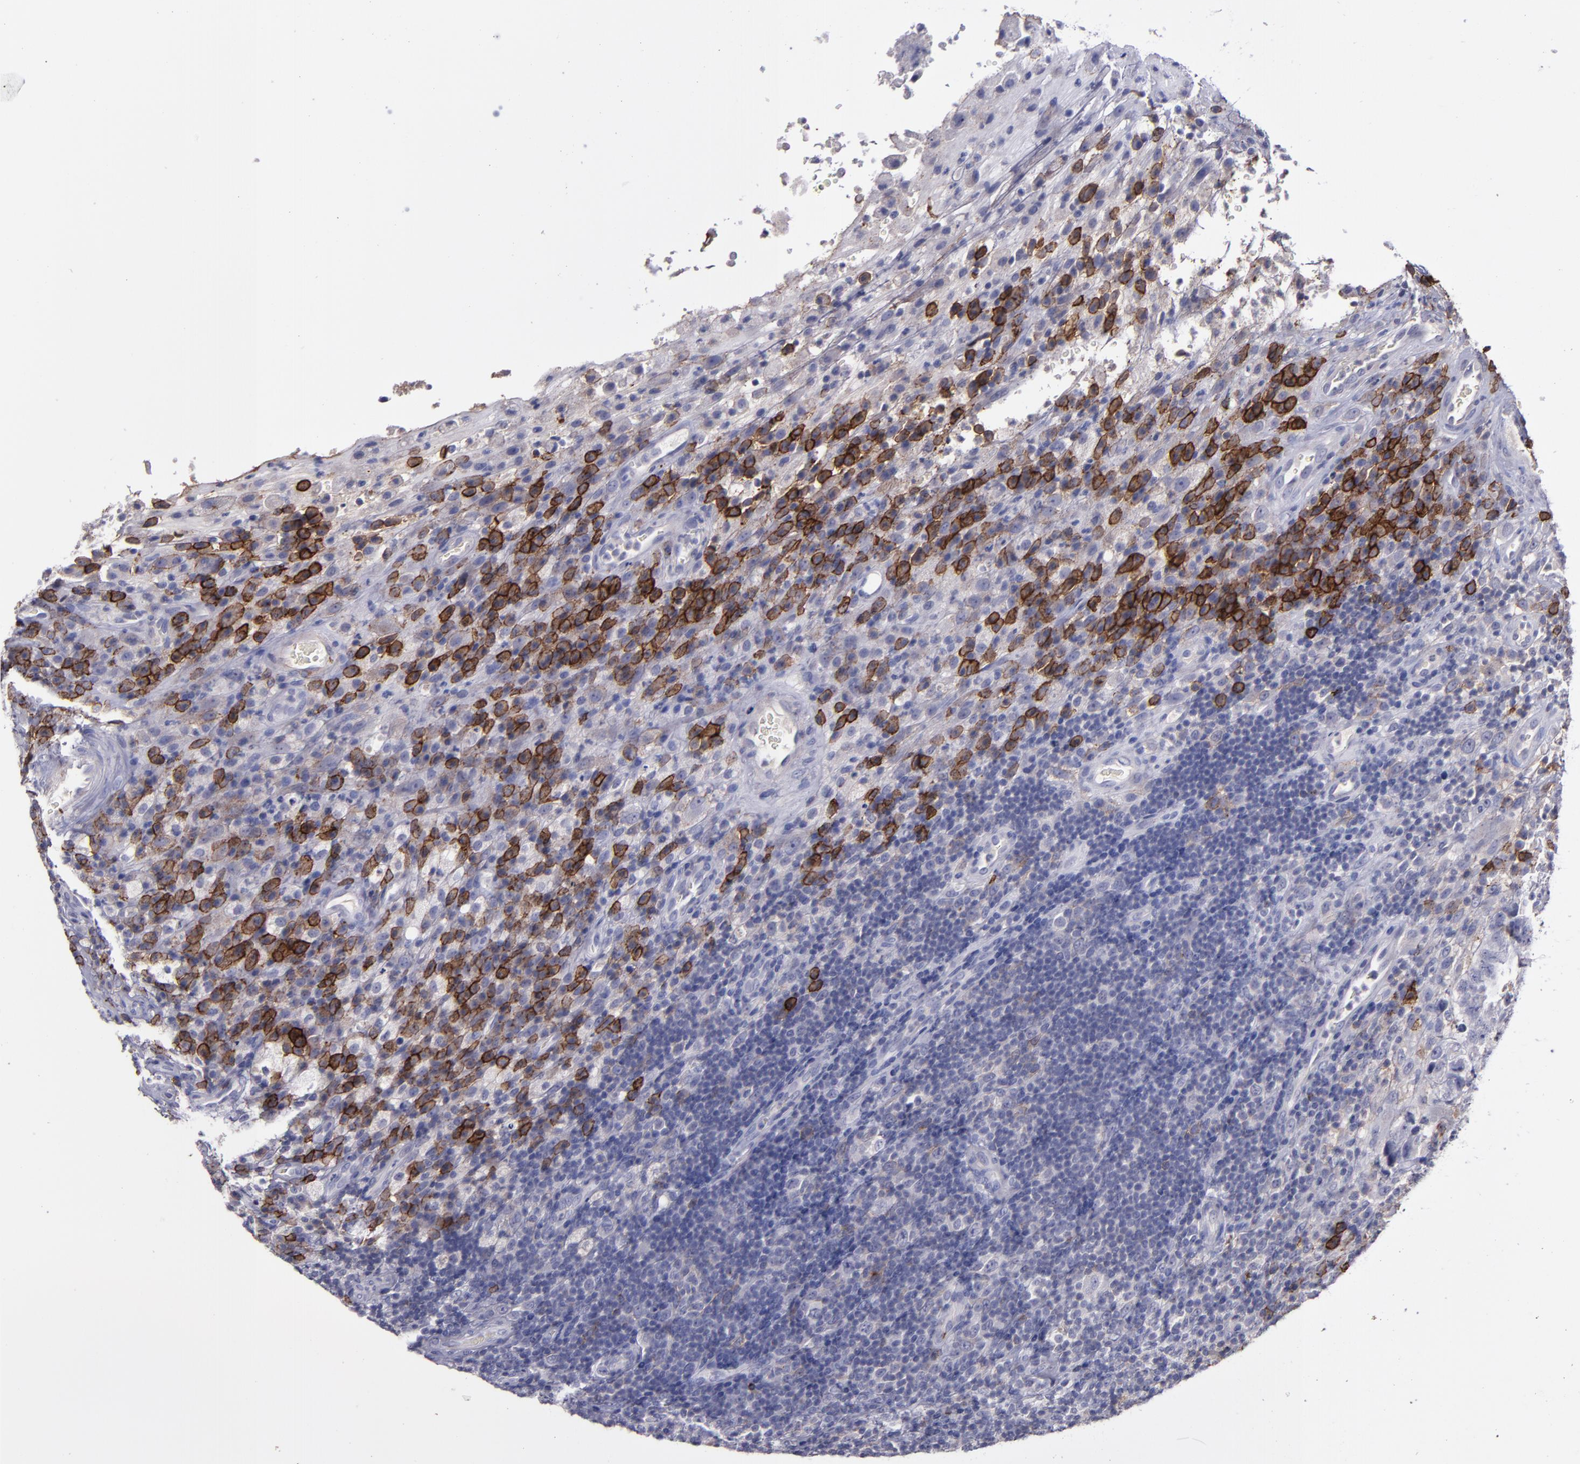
{"staining": {"intensity": "strong", "quantity": "25%-75%", "location": "cytoplasmic/membranous"}, "tissue": "testis cancer", "cell_type": "Tumor cells", "image_type": "cancer", "snomed": [{"axis": "morphology", "description": "Necrosis, NOS"}, {"axis": "morphology", "description": "Carcinoma, Embryonal, NOS"}, {"axis": "topography", "description": "Testis"}], "caption": "The micrograph shows immunohistochemical staining of testis cancer (embryonal carcinoma). There is strong cytoplasmic/membranous positivity is present in about 25%-75% of tumor cells.", "gene": "MFGE8", "patient": {"sex": "male", "age": 19}}